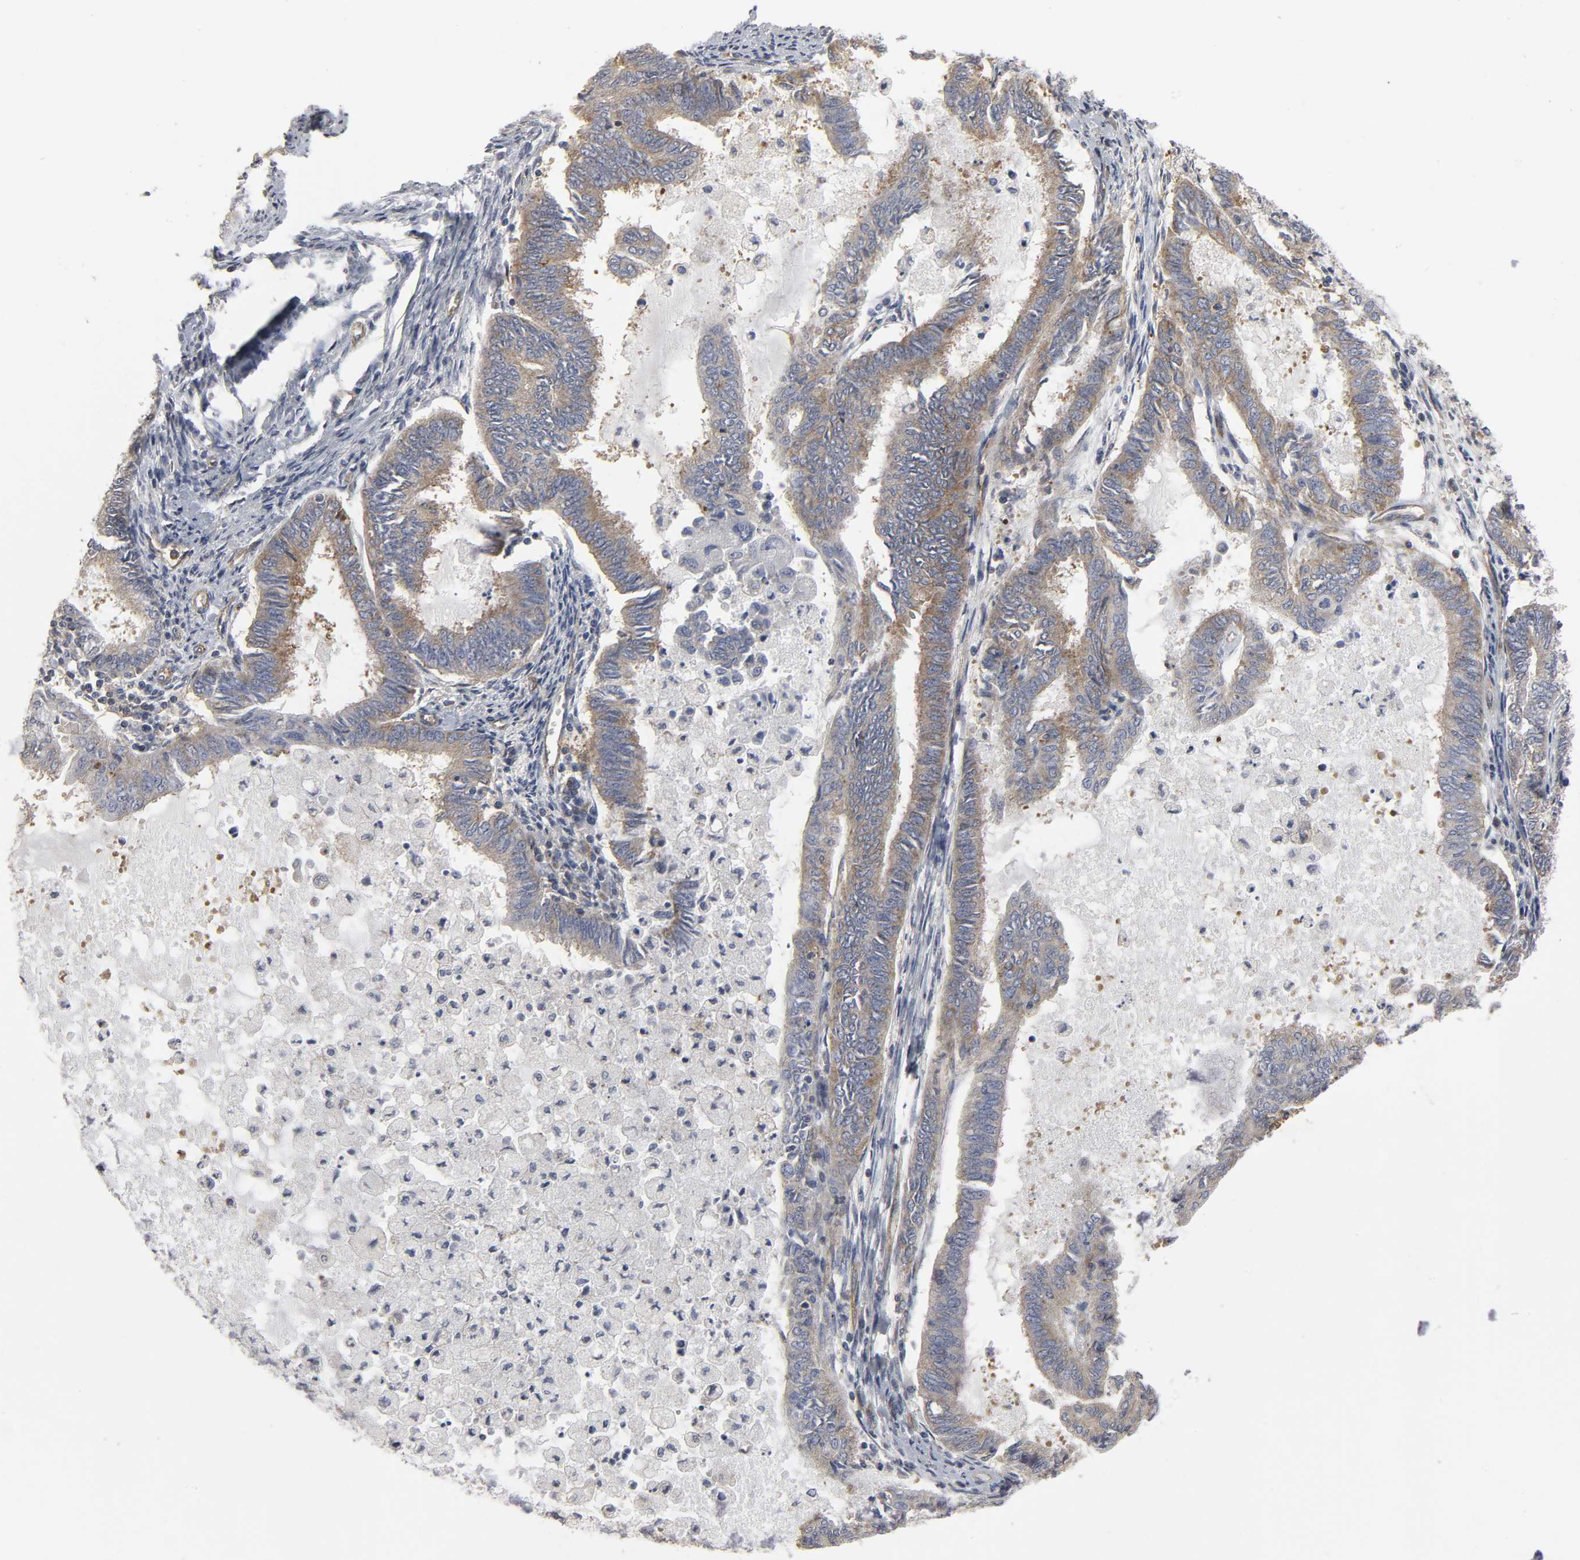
{"staining": {"intensity": "moderate", "quantity": ">75%", "location": "cytoplasmic/membranous"}, "tissue": "endometrial cancer", "cell_type": "Tumor cells", "image_type": "cancer", "snomed": [{"axis": "morphology", "description": "Adenocarcinoma, NOS"}, {"axis": "topography", "description": "Endometrium"}], "caption": "An immunohistochemistry image of neoplastic tissue is shown. Protein staining in brown shows moderate cytoplasmic/membranous positivity in endometrial cancer (adenocarcinoma) within tumor cells. The staining was performed using DAB (3,3'-diaminobenzidine), with brown indicating positive protein expression. Nuclei are stained blue with hematoxylin.", "gene": "SH3GLB1", "patient": {"sex": "female", "age": 86}}